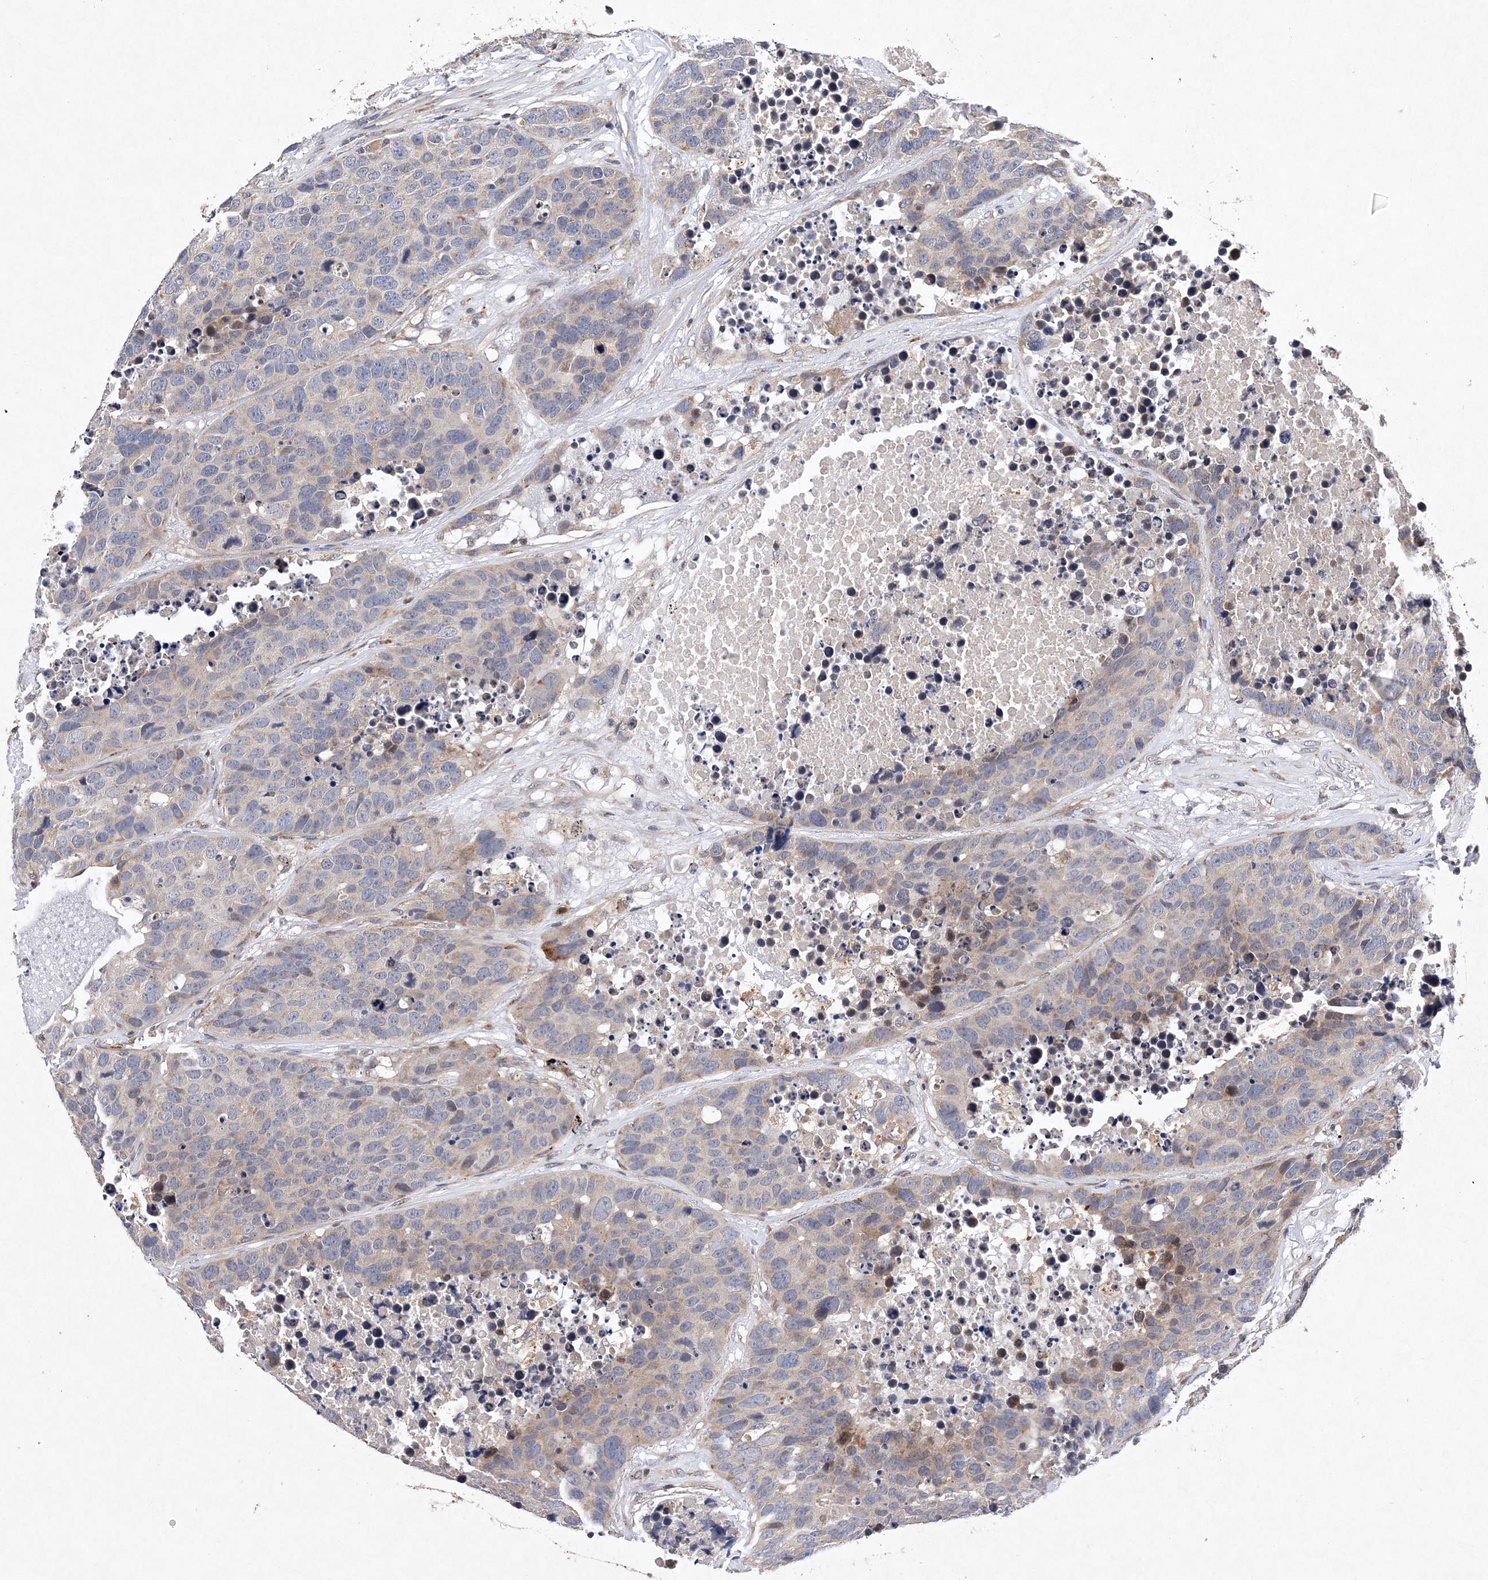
{"staining": {"intensity": "negative", "quantity": "none", "location": "none"}, "tissue": "carcinoid", "cell_type": "Tumor cells", "image_type": "cancer", "snomed": [{"axis": "morphology", "description": "Carcinoid, malignant, NOS"}, {"axis": "topography", "description": "Lung"}], "caption": "Immunohistochemistry of carcinoid exhibits no positivity in tumor cells.", "gene": "PROSER1", "patient": {"sex": "male", "age": 60}}